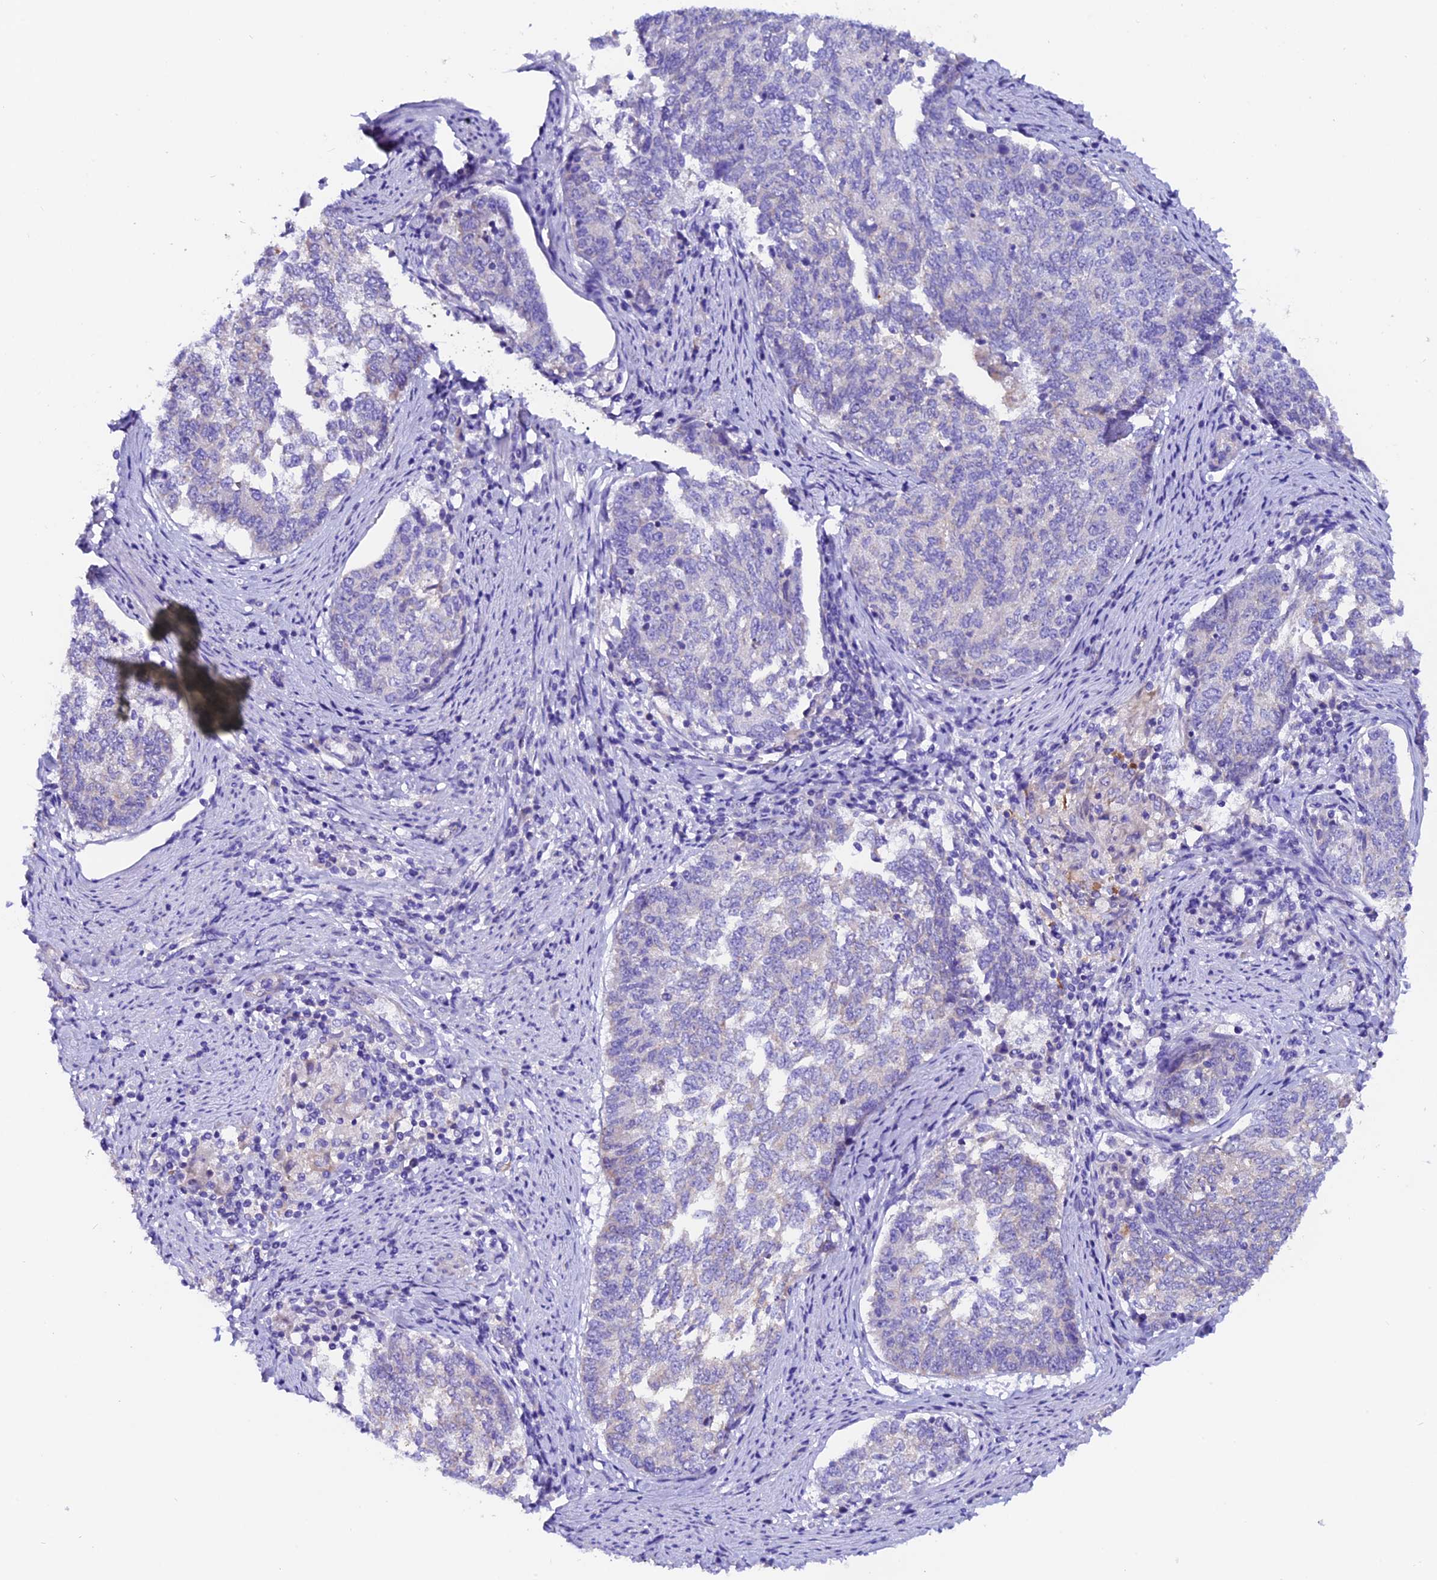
{"staining": {"intensity": "weak", "quantity": "<25%", "location": "cytoplasmic/membranous"}, "tissue": "endometrial cancer", "cell_type": "Tumor cells", "image_type": "cancer", "snomed": [{"axis": "morphology", "description": "Adenocarcinoma, NOS"}, {"axis": "topography", "description": "Endometrium"}], "caption": "There is no significant staining in tumor cells of endometrial cancer (adenocarcinoma).", "gene": "COMTD1", "patient": {"sex": "female", "age": 80}}